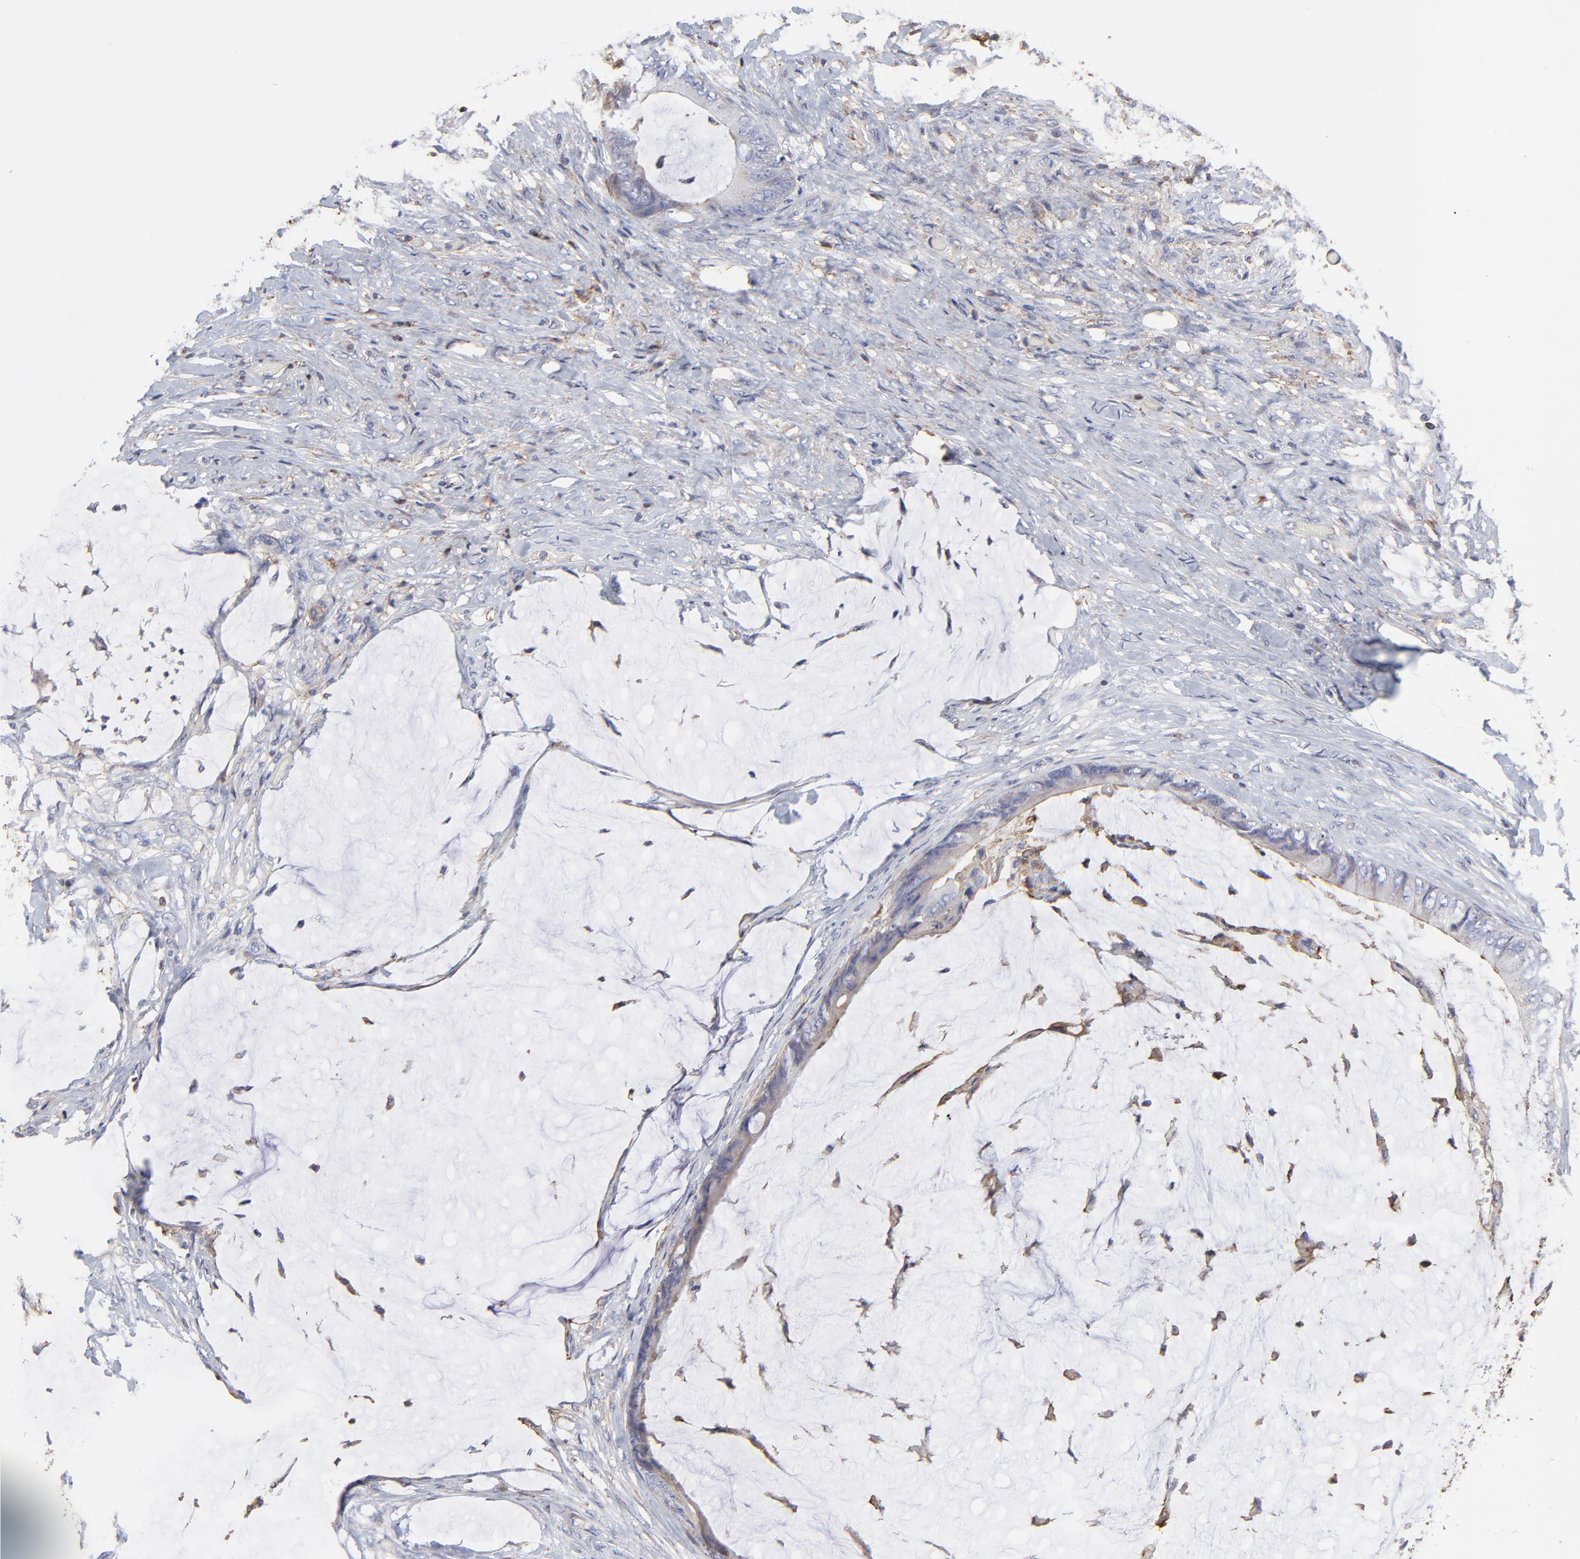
{"staining": {"intensity": "negative", "quantity": "none", "location": "none"}, "tissue": "colorectal cancer", "cell_type": "Tumor cells", "image_type": "cancer", "snomed": [{"axis": "morphology", "description": "Normal tissue, NOS"}, {"axis": "morphology", "description": "Adenocarcinoma, NOS"}, {"axis": "topography", "description": "Rectum"}, {"axis": "topography", "description": "Peripheral nerve tissue"}], "caption": "DAB immunohistochemical staining of human colorectal adenocarcinoma demonstrates no significant positivity in tumor cells.", "gene": "ANXA6", "patient": {"sex": "female", "age": 77}}